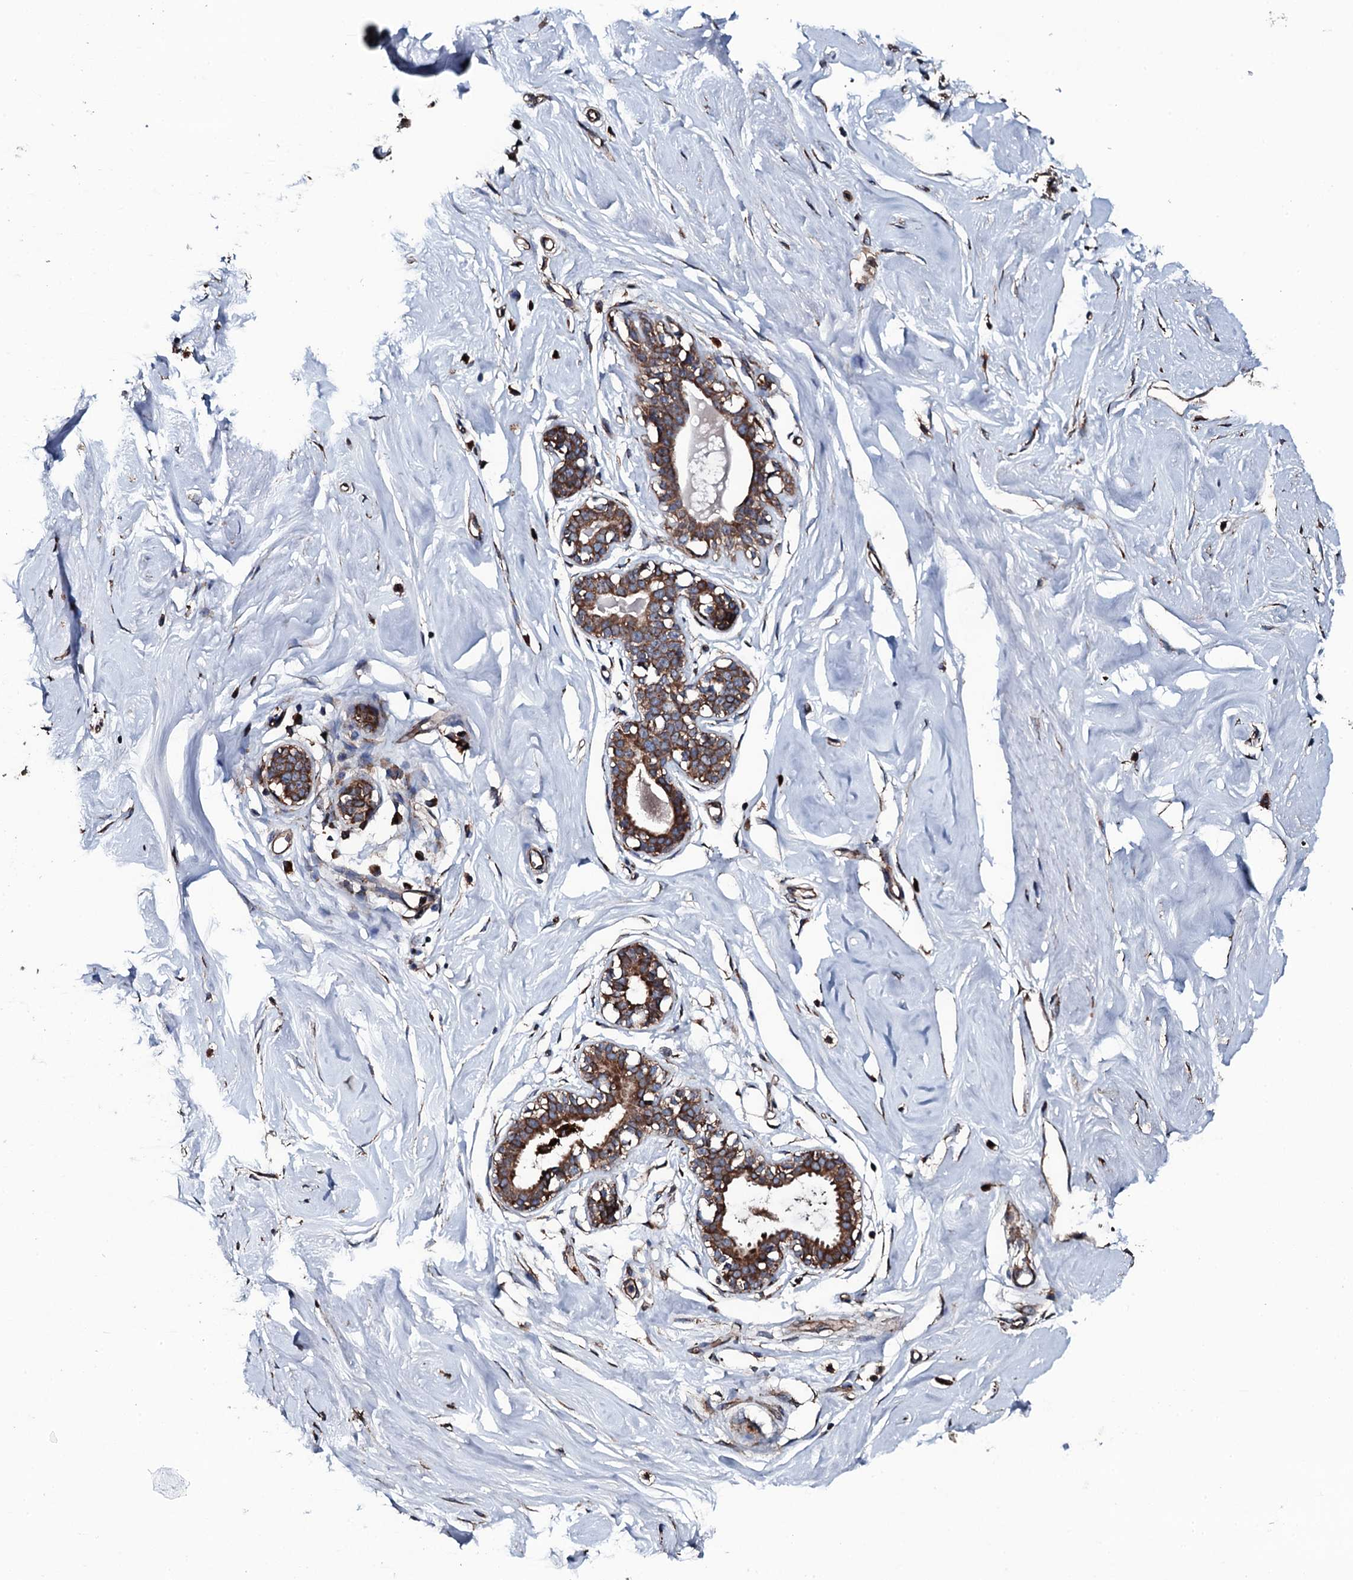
{"staining": {"intensity": "negative", "quantity": "none", "location": "none"}, "tissue": "breast", "cell_type": "Adipocytes", "image_type": "normal", "snomed": [{"axis": "morphology", "description": "Normal tissue, NOS"}, {"axis": "morphology", "description": "Adenoma, NOS"}, {"axis": "topography", "description": "Breast"}], "caption": "Immunohistochemical staining of unremarkable breast shows no significant positivity in adipocytes. (DAB (3,3'-diaminobenzidine) immunohistochemistry (IHC), high magnification).", "gene": "RAB12", "patient": {"sex": "female", "age": 23}}